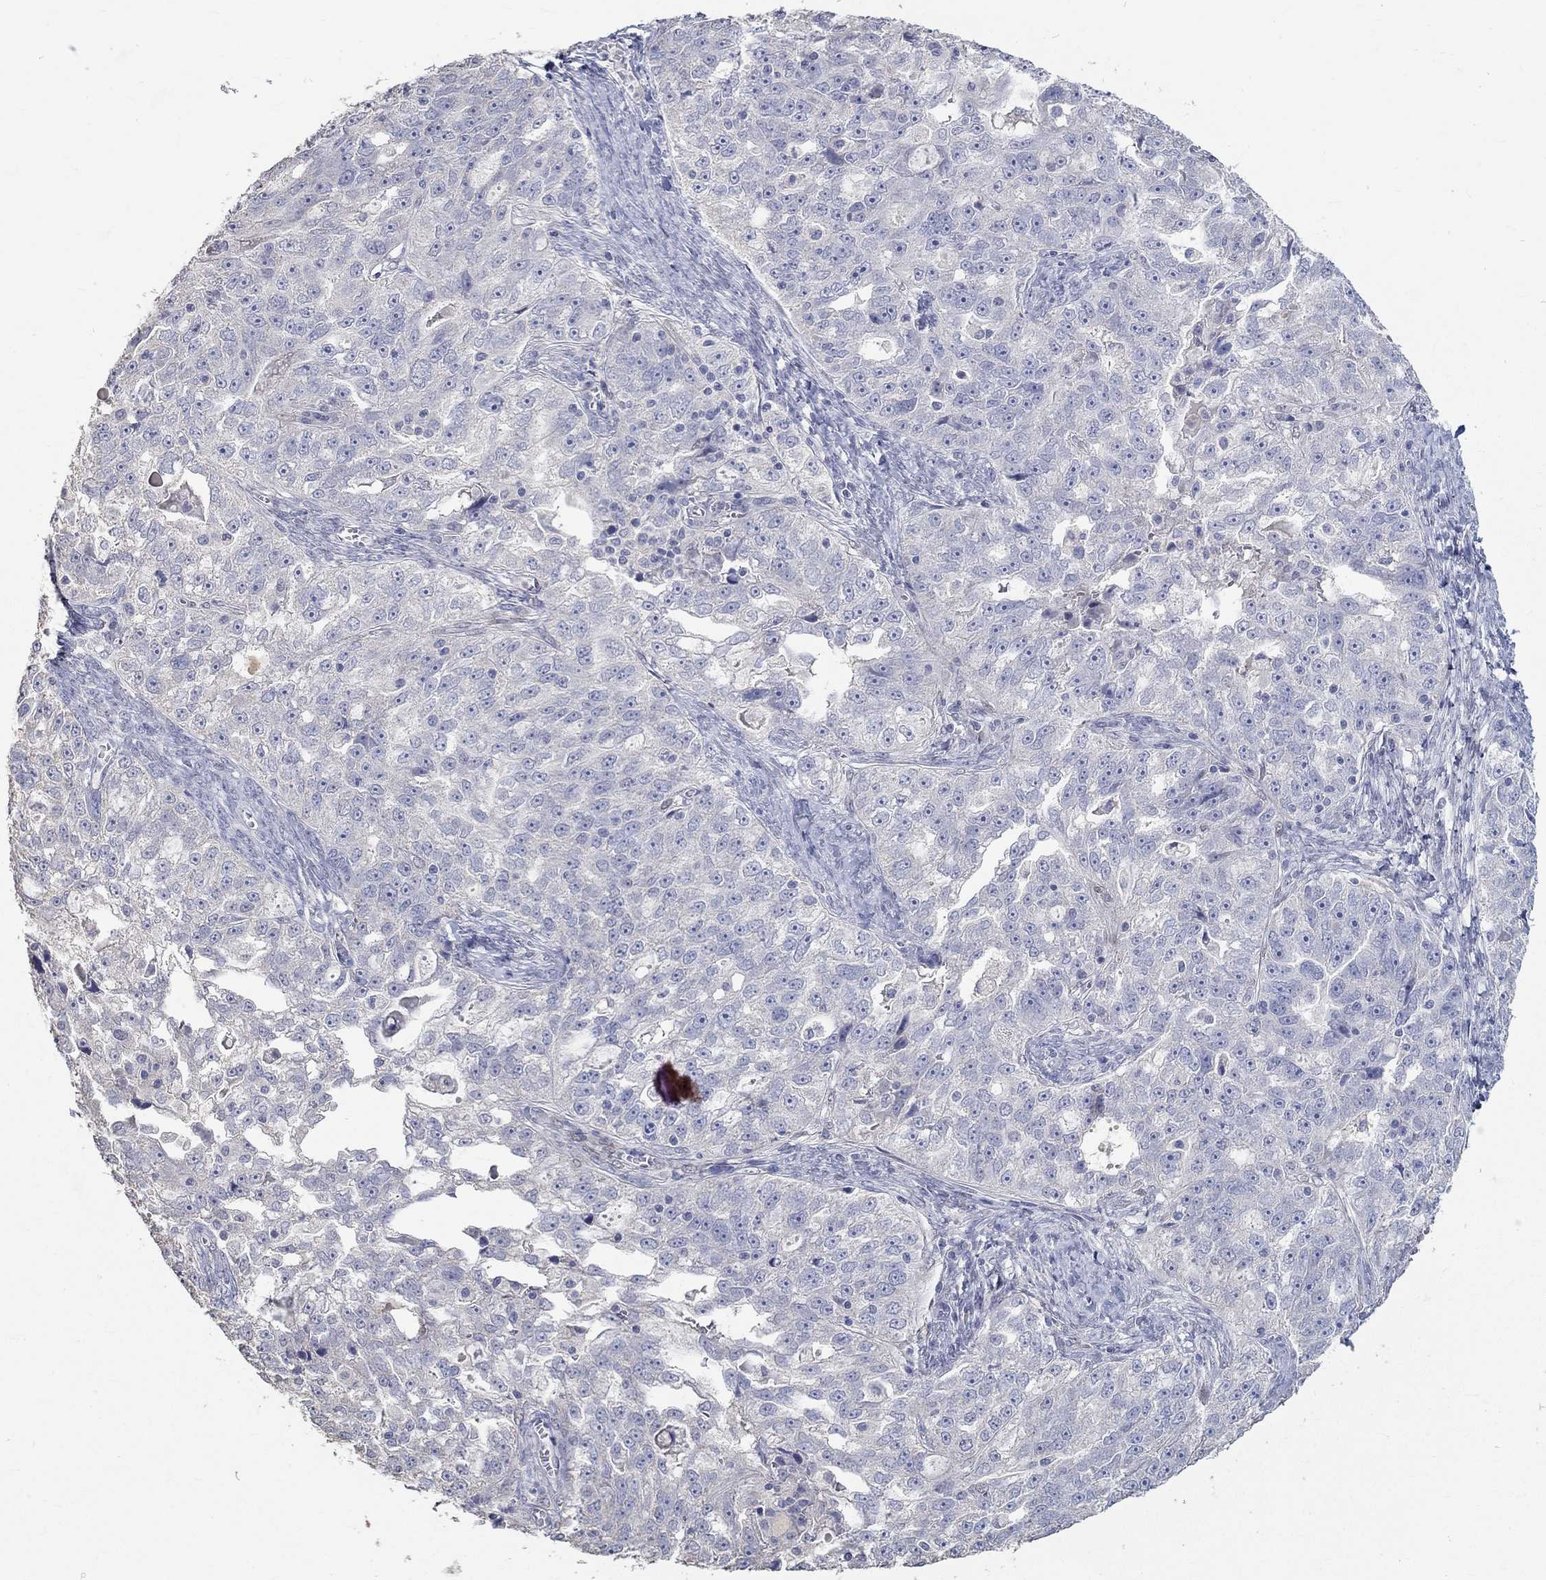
{"staining": {"intensity": "negative", "quantity": "none", "location": "none"}, "tissue": "ovarian cancer", "cell_type": "Tumor cells", "image_type": "cancer", "snomed": [{"axis": "morphology", "description": "Cystadenocarcinoma, serous, NOS"}, {"axis": "topography", "description": "Ovary"}], "caption": "A high-resolution image shows IHC staining of ovarian serous cystadenocarcinoma, which exhibits no significant expression in tumor cells.", "gene": "FGF2", "patient": {"sex": "female", "age": 51}}